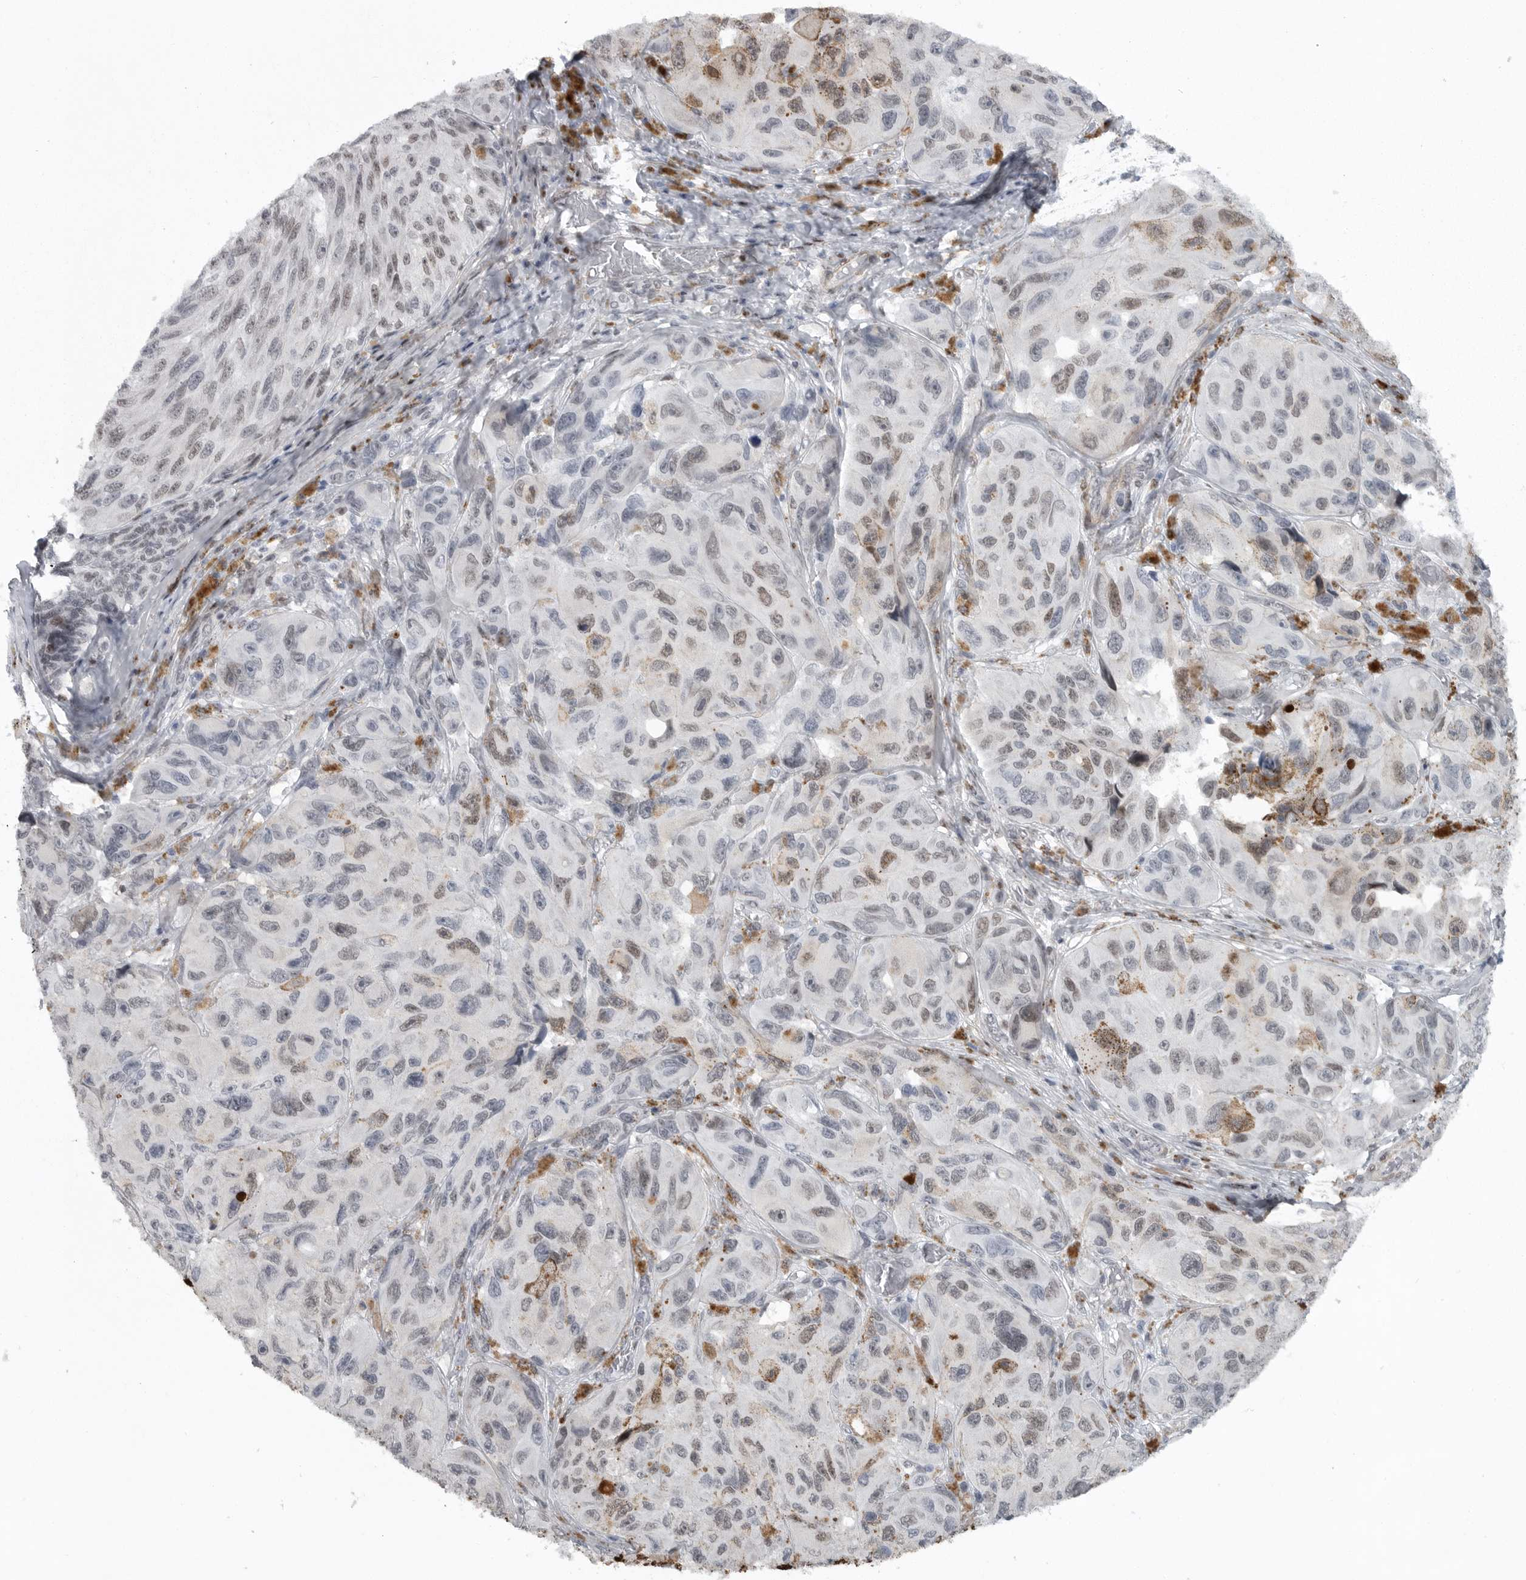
{"staining": {"intensity": "weak", "quantity": "25%-75%", "location": "nuclear"}, "tissue": "melanoma", "cell_type": "Tumor cells", "image_type": "cancer", "snomed": [{"axis": "morphology", "description": "Malignant melanoma, NOS"}, {"axis": "topography", "description": "Skin"}], "caption": "Human melanoma stained with a protein marker shows weak staining in tumor cells.", "gene": "HMGN3", "patient": {"sex": "female", "age": 73}}